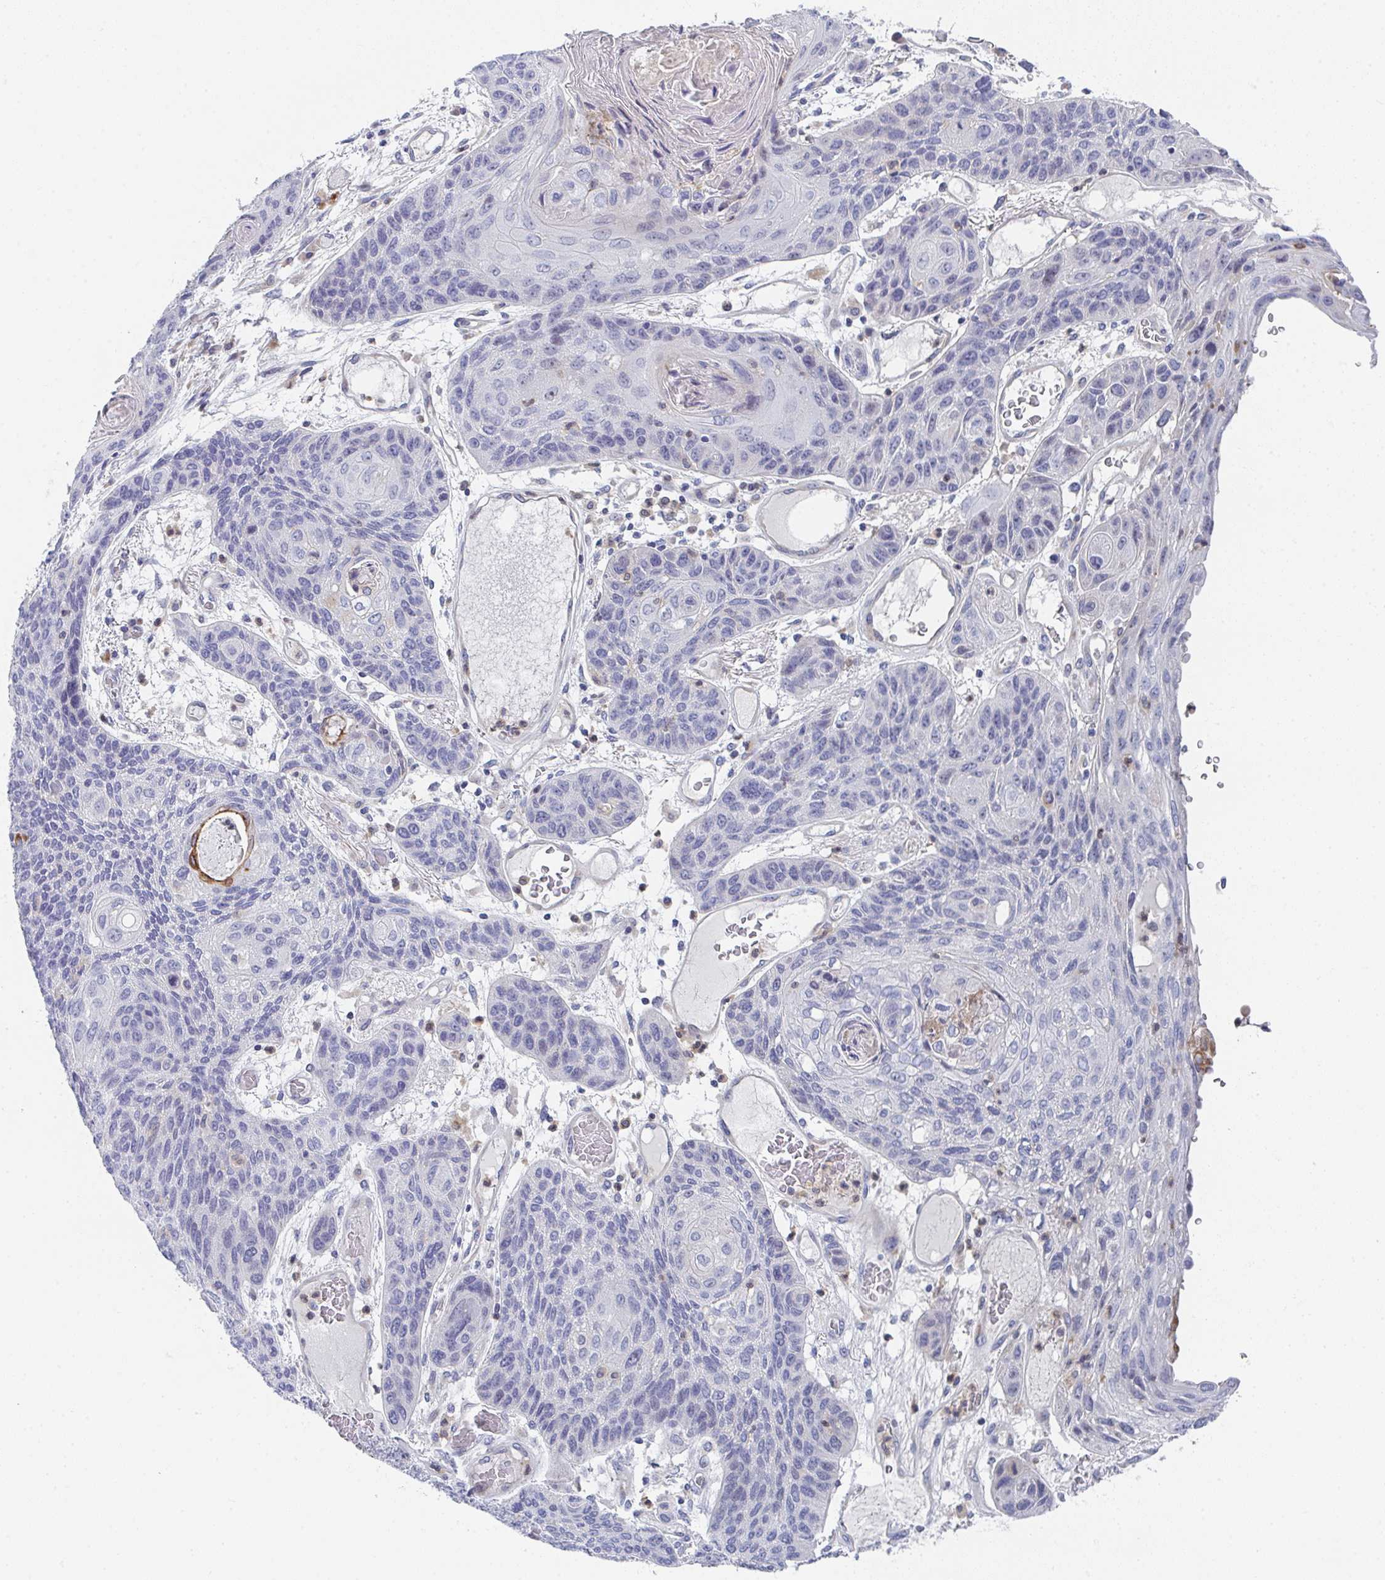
{"staining": {"intensity": "negative", "quantity": "none", "location": "none"}, "tissue": "lung cancer", "cell_type": "Tumor cells", "image_type": "cancer", "snomed": [{"axis": "morphology", "description": "Squamous cell carcinoma, NOS"}, {"axis": "morphology", "description": "Squamous cell carcinoma, metastatic, NOS"}, {"axis": "topography", "description": "Lymph node"}, {"axis": "topography", "description": "Lung"}], "caption": "Lung squamous cell carcinoma stained for a protein using immunohistochemistry (IHC) displays no expression tumor cells.", "gene": "KLHL33", "patient": {"sex": "male", "age": 41}}